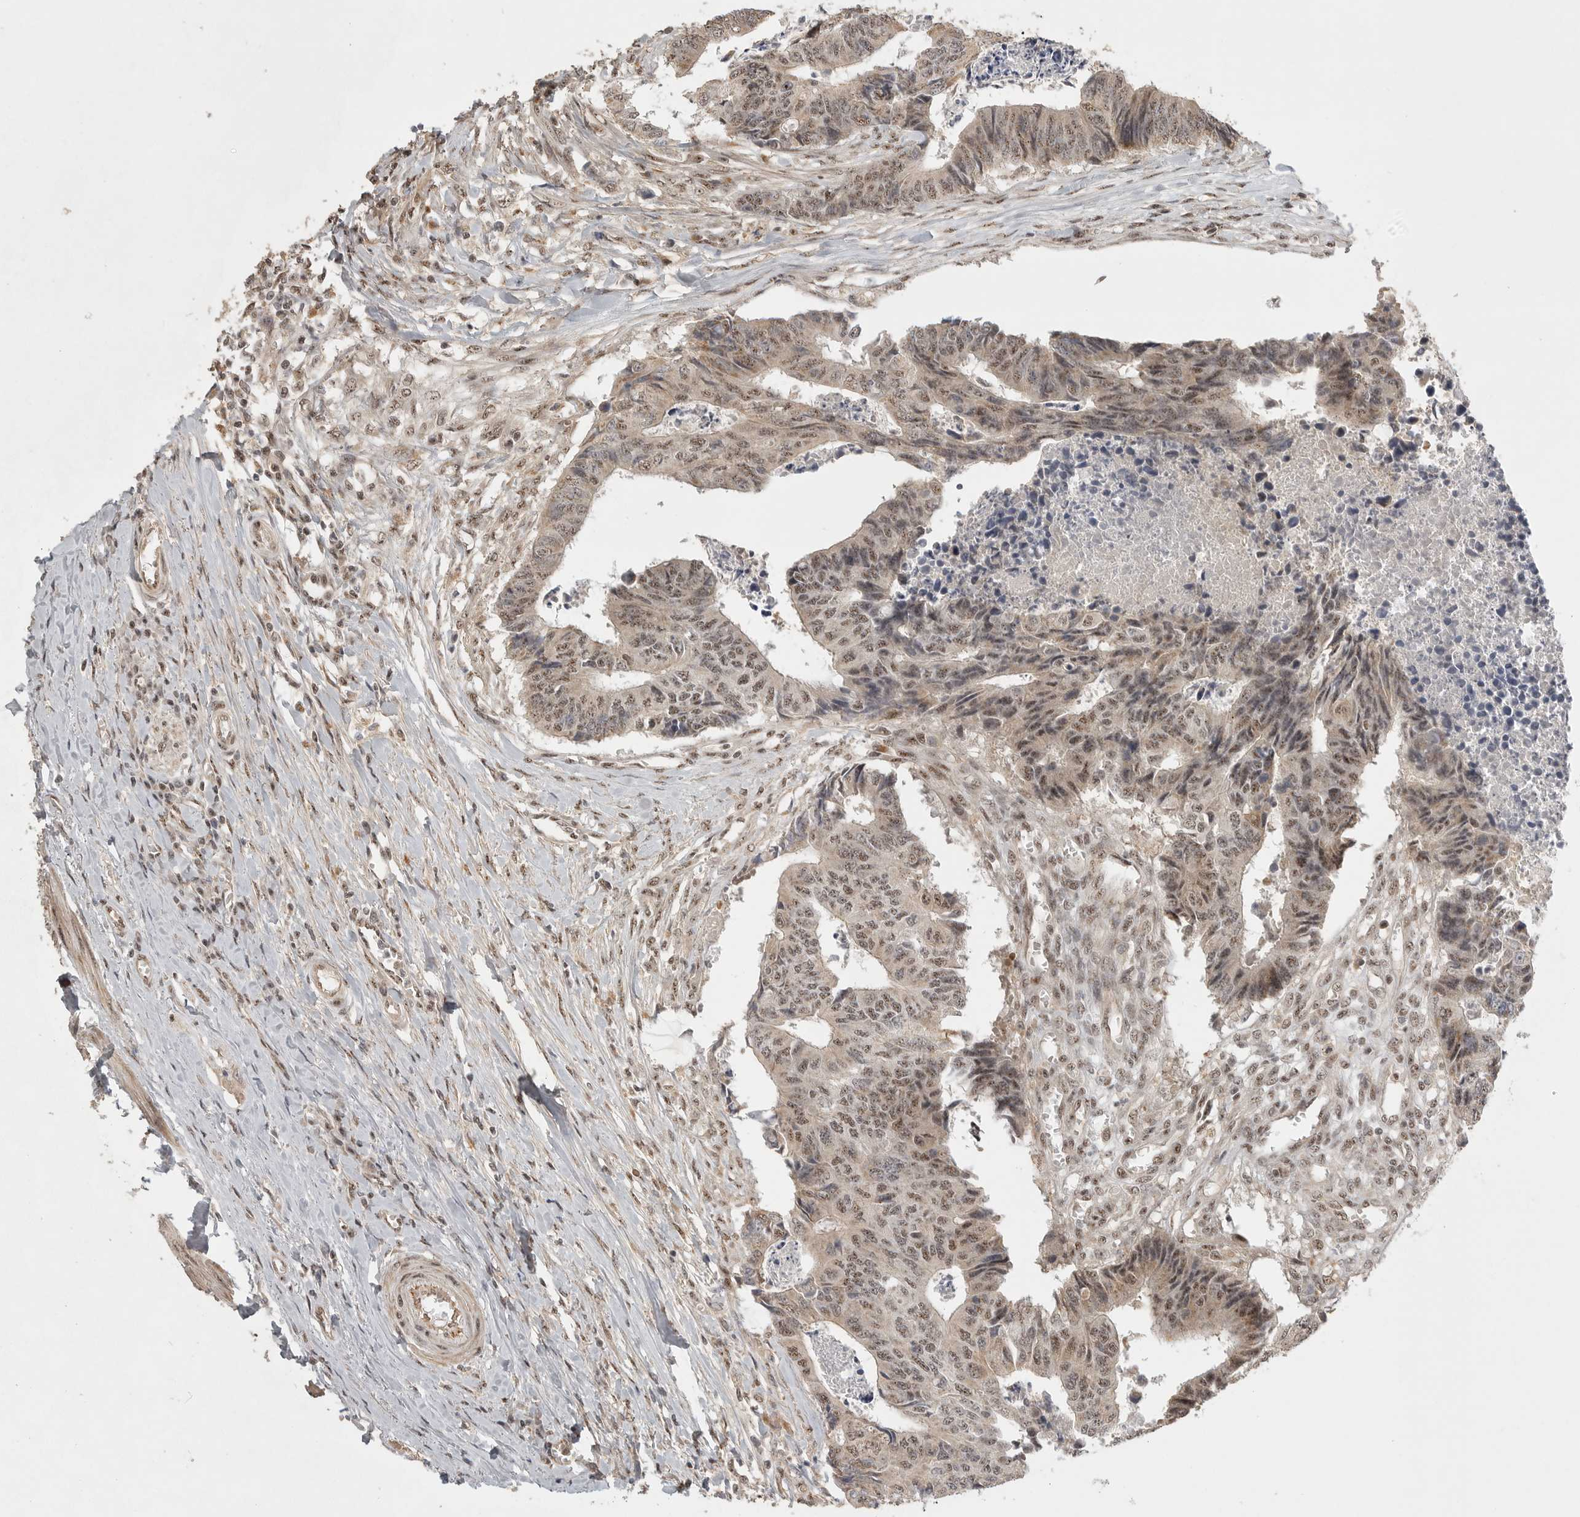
{"staining": {"intensity": "weak", "quantity": ">75%", "location": "nuclear"}, "tissue": "colorectal cancer", "cell_type": "Tumor cells", "image_type": "cancer", "snomed": [{"axis": "morphology", "description": "Adenocarcinoma, NOS"}, {"axis": "topography", "description": "Rectum"}], "caption": "An immunohistochemistry (IHC) histopathology image of tumor tissue is shown. Protein staining in brown highlights weak nuclear positivity in colorectal cancer within tumor cells. (Stains: DAB (3,3'-diaminobenzidine) in brown, nuclei in blue, Microscopy: brightfield microscopy at high magnification).", "gene": "POMP", "patient": {"sex": "male", "age": 84}}